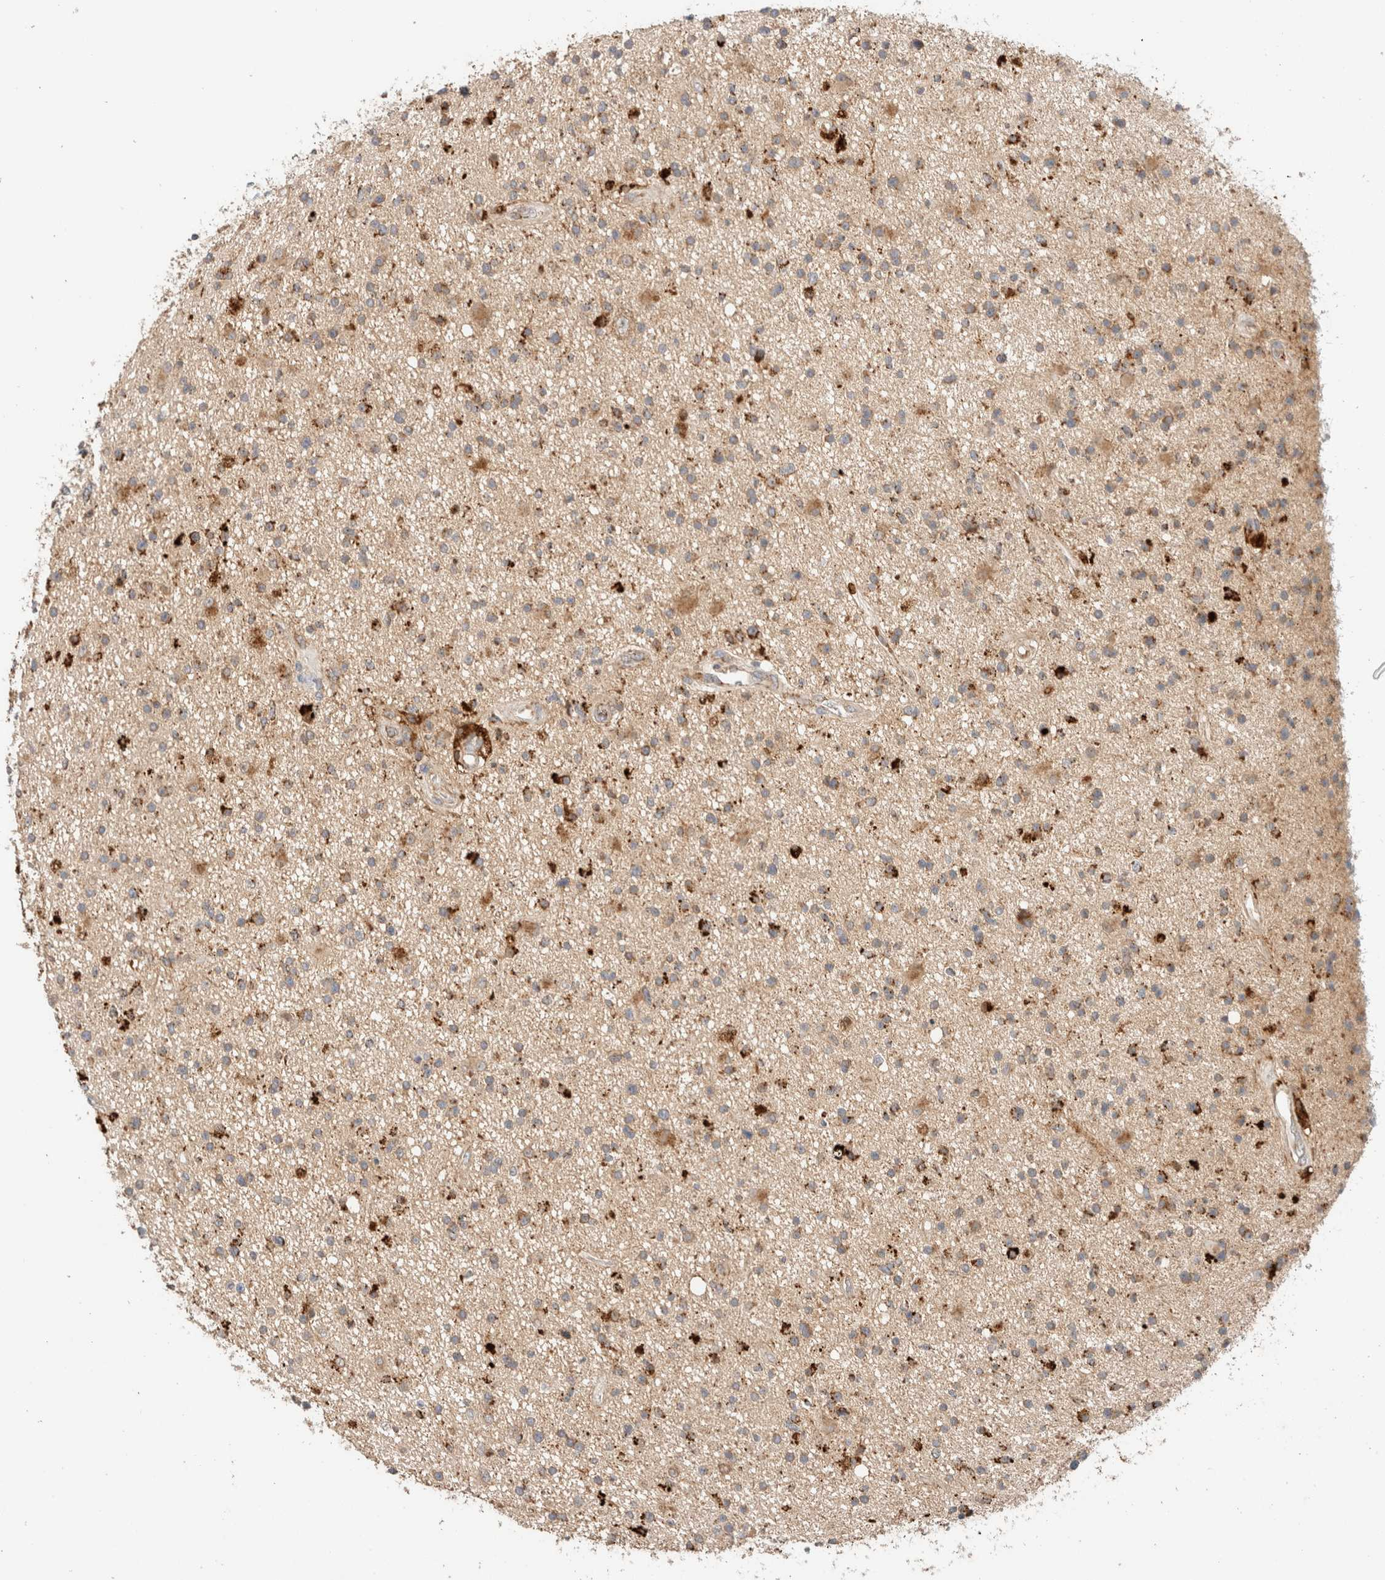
{"staining": {"intensity": "moderate", "quantity": "<25%", "location": "cytoplasmic/membranous"}, "tissue": "glioma", "cell_type": "Tumor cells", "image_type": "cancer", "snomed": [{"axis": "morphology", "description": "Glioma, malignant, High grade"}, {"axis": "topography", "description": "Brain"}], "caption": "Glioma stained for a protein displays moderate cytoplasmic/membranous positivity in tumor cells. The staining was performed using DAB, with brown indicating positive protein expression. Nuclei are stained blue with hematoxylin.", "gene": "MRM3", "patient": {"sex": "male", "age": 33}}